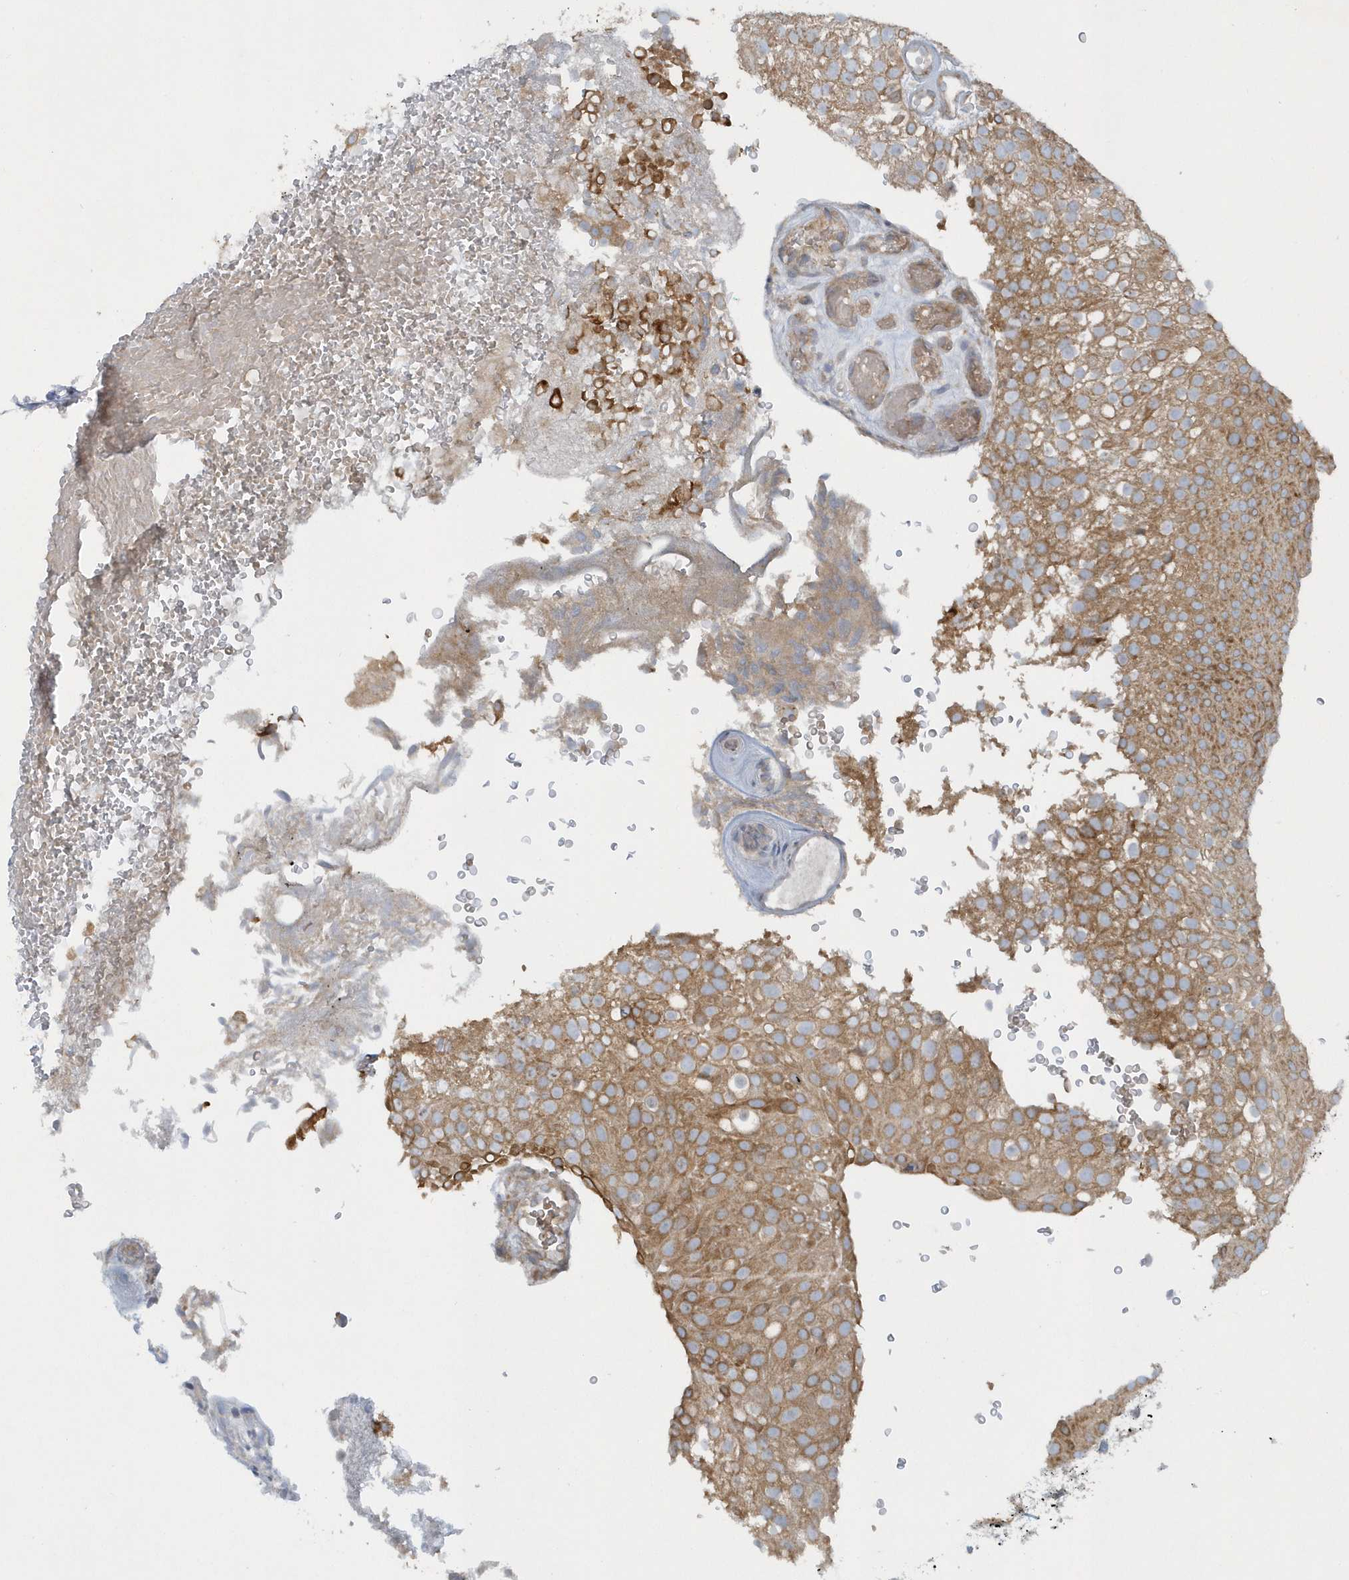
{"staining": {"intensity": "moderate", "quantity": ">75%", "location": "cytoplasmic/membranous"}, "tissue": "urothelial cancer", "cell_type": "Tumor cells", "image_type": "cancer", "snomed": [{"axis": "morphology", "description": "Urothelial carcinoma, Low grade"}, {"axis": "topography", "description": "Urinary bladder"}], "caption": "Protein staining exhibits moderate cytoplasmic/membranous expression in approximately >75% of tumor cells in urothelial carcinoma (low-grade).", "gene": "CNOT10", "patient": {"sex": "male", "age": 78}}